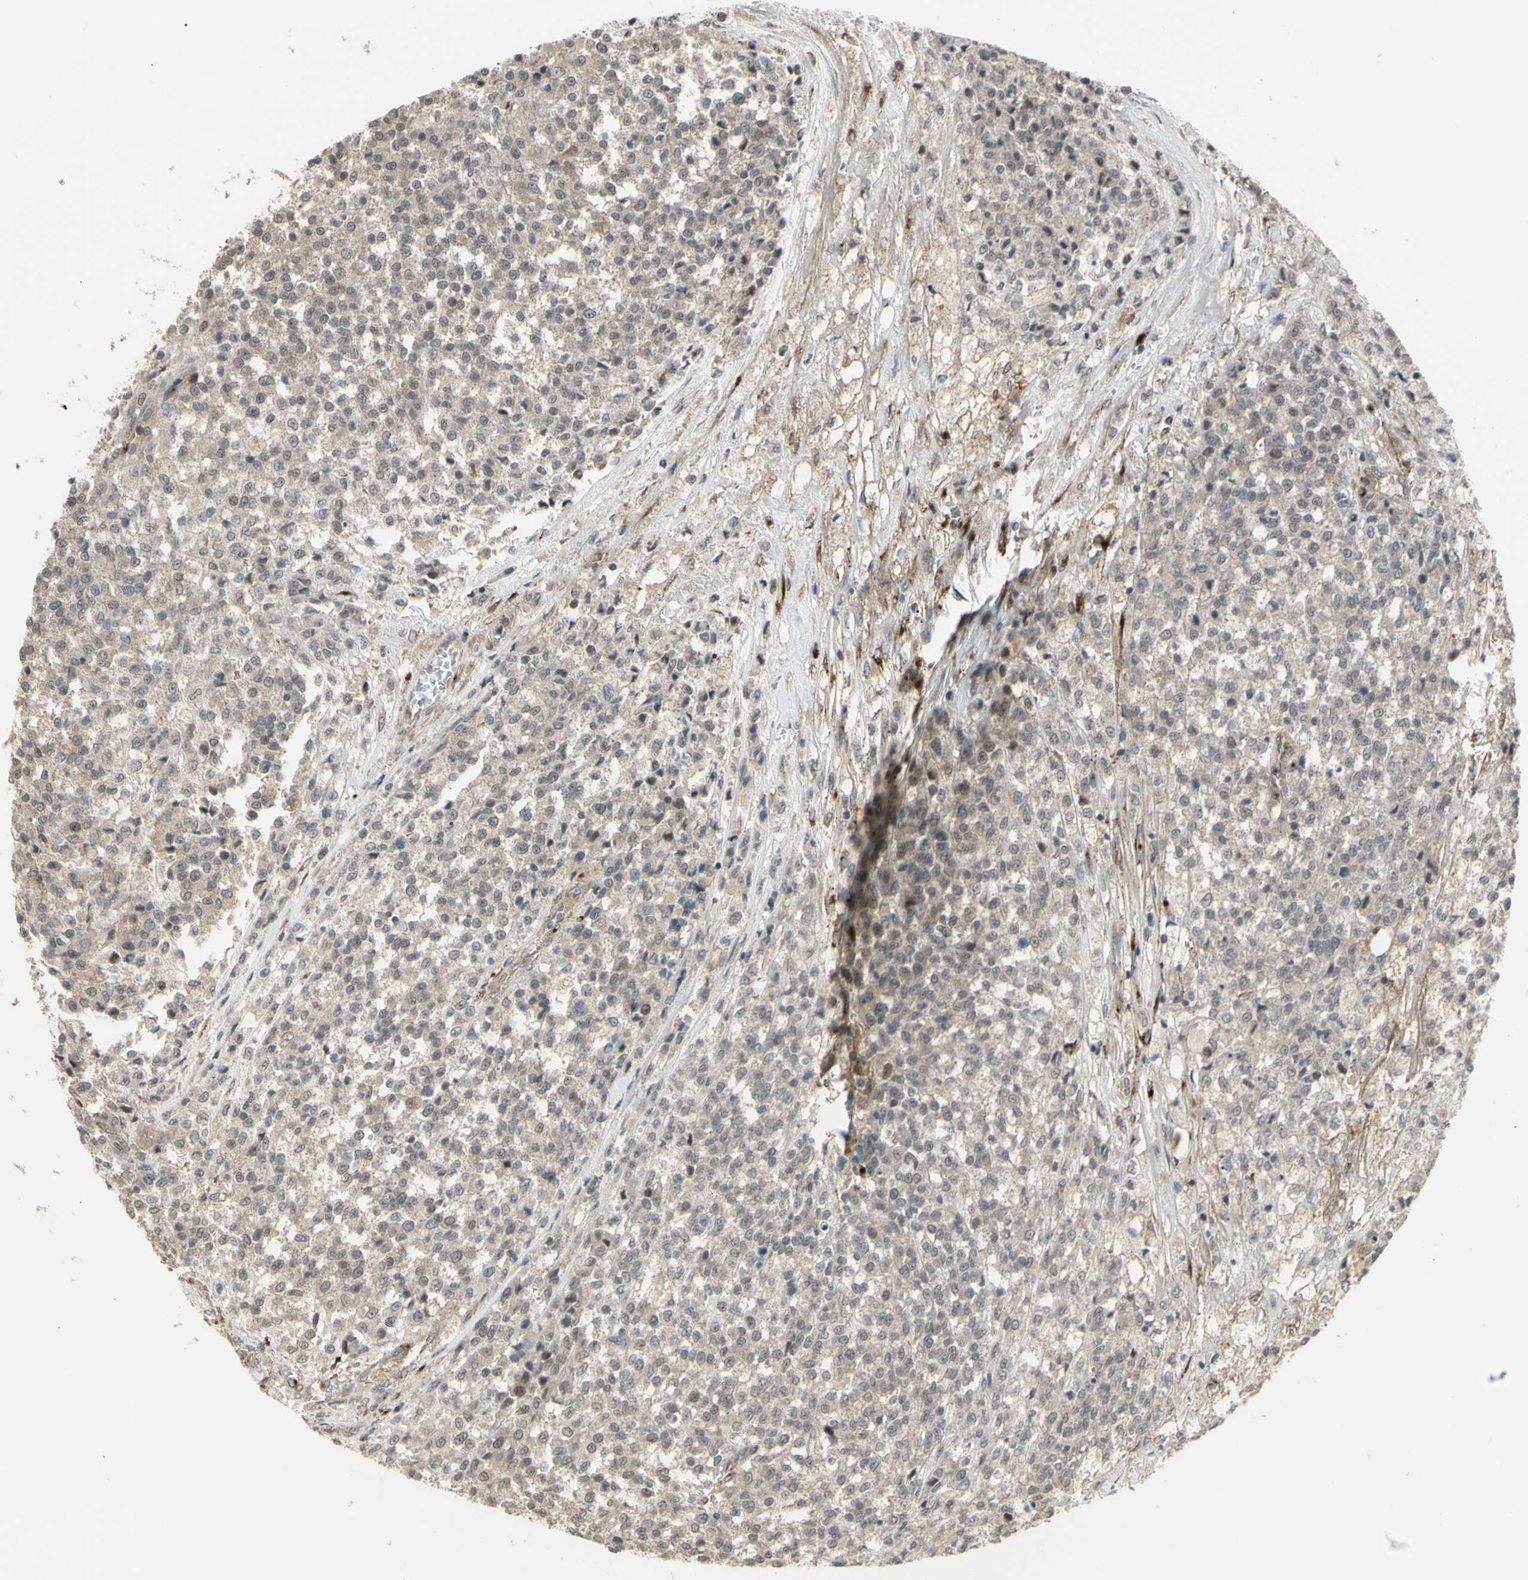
{"staining": {"intensity": "weak", "quantity": "<25%", "location": "cytoplasmic/membranous,nuclear"}, "tissue": "testis cancer", "cell_type": "Tumor cells", "image_type": "cancer", "snomed": [{"axis": "morphology", "description": "Seminoma, NOS"}, {"axis": "topography", "description": "Testis"}], "caption": "High magnification brightfield microscopy of testis cancer (seminoma) stained with DAB (3,3'-diaminobenzidine) (brown) and counterstained with hematoxylin (blue): tumor cells show no significant expression.", "gene": "FLII", "patient": {"sex": "male", "age": 59}}